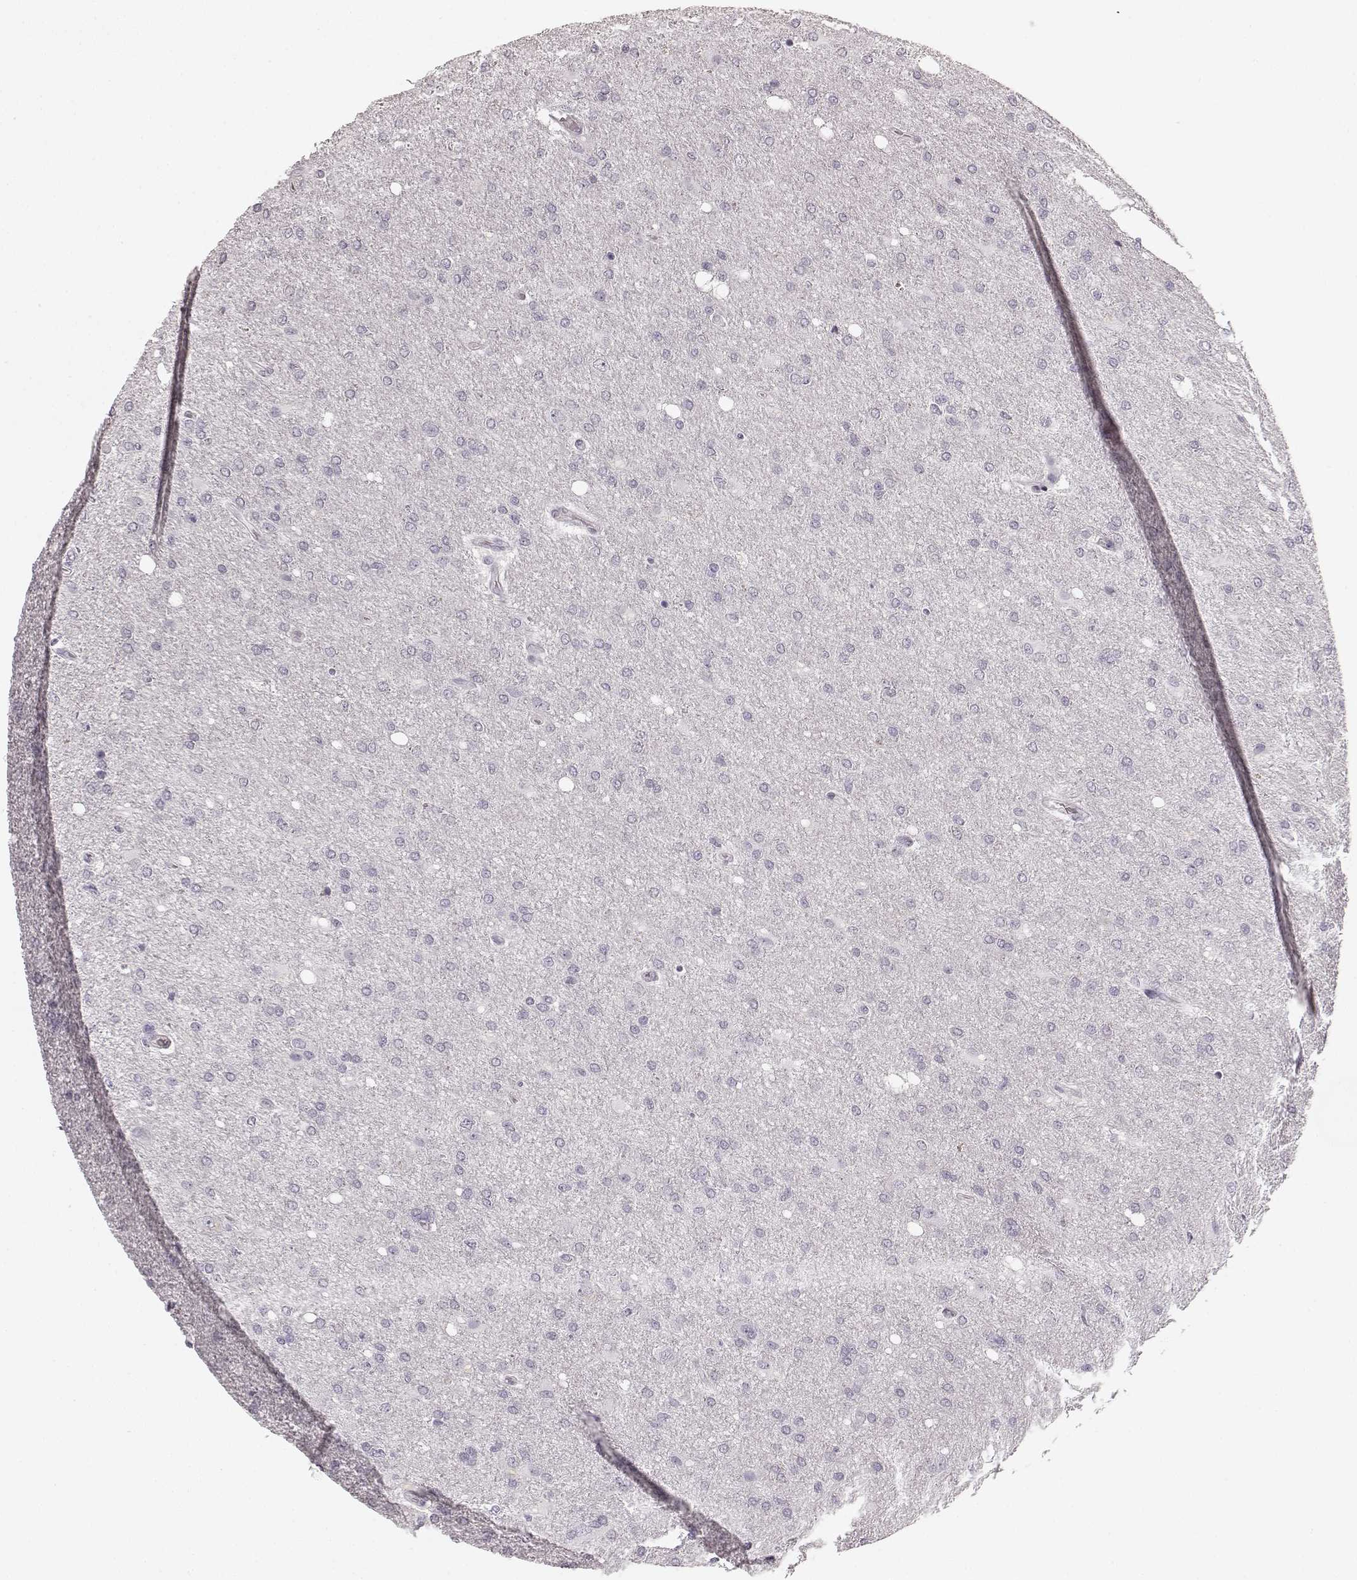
{"staining": {"intensity": "negative", "quantity": "none", "location": "none"}, "tissue": "glioma", "cell_type": "Tumor cells", "image_type": "cancer", "snomed": [{"axis": "morphology", "description": "Glioma, malignant, High grade"}, {"axis": "topography", "description": "Cerebral cortex"}], "caption": "IHC image of neoplastic tissue: malignant high-grade glioma stained with DAB (3,3'-diaminobenzidine) displays no significant protein positivity in tumor cells.", "gene": "TMPRSS15", "patient": {"sex": "male", "age": 70}}